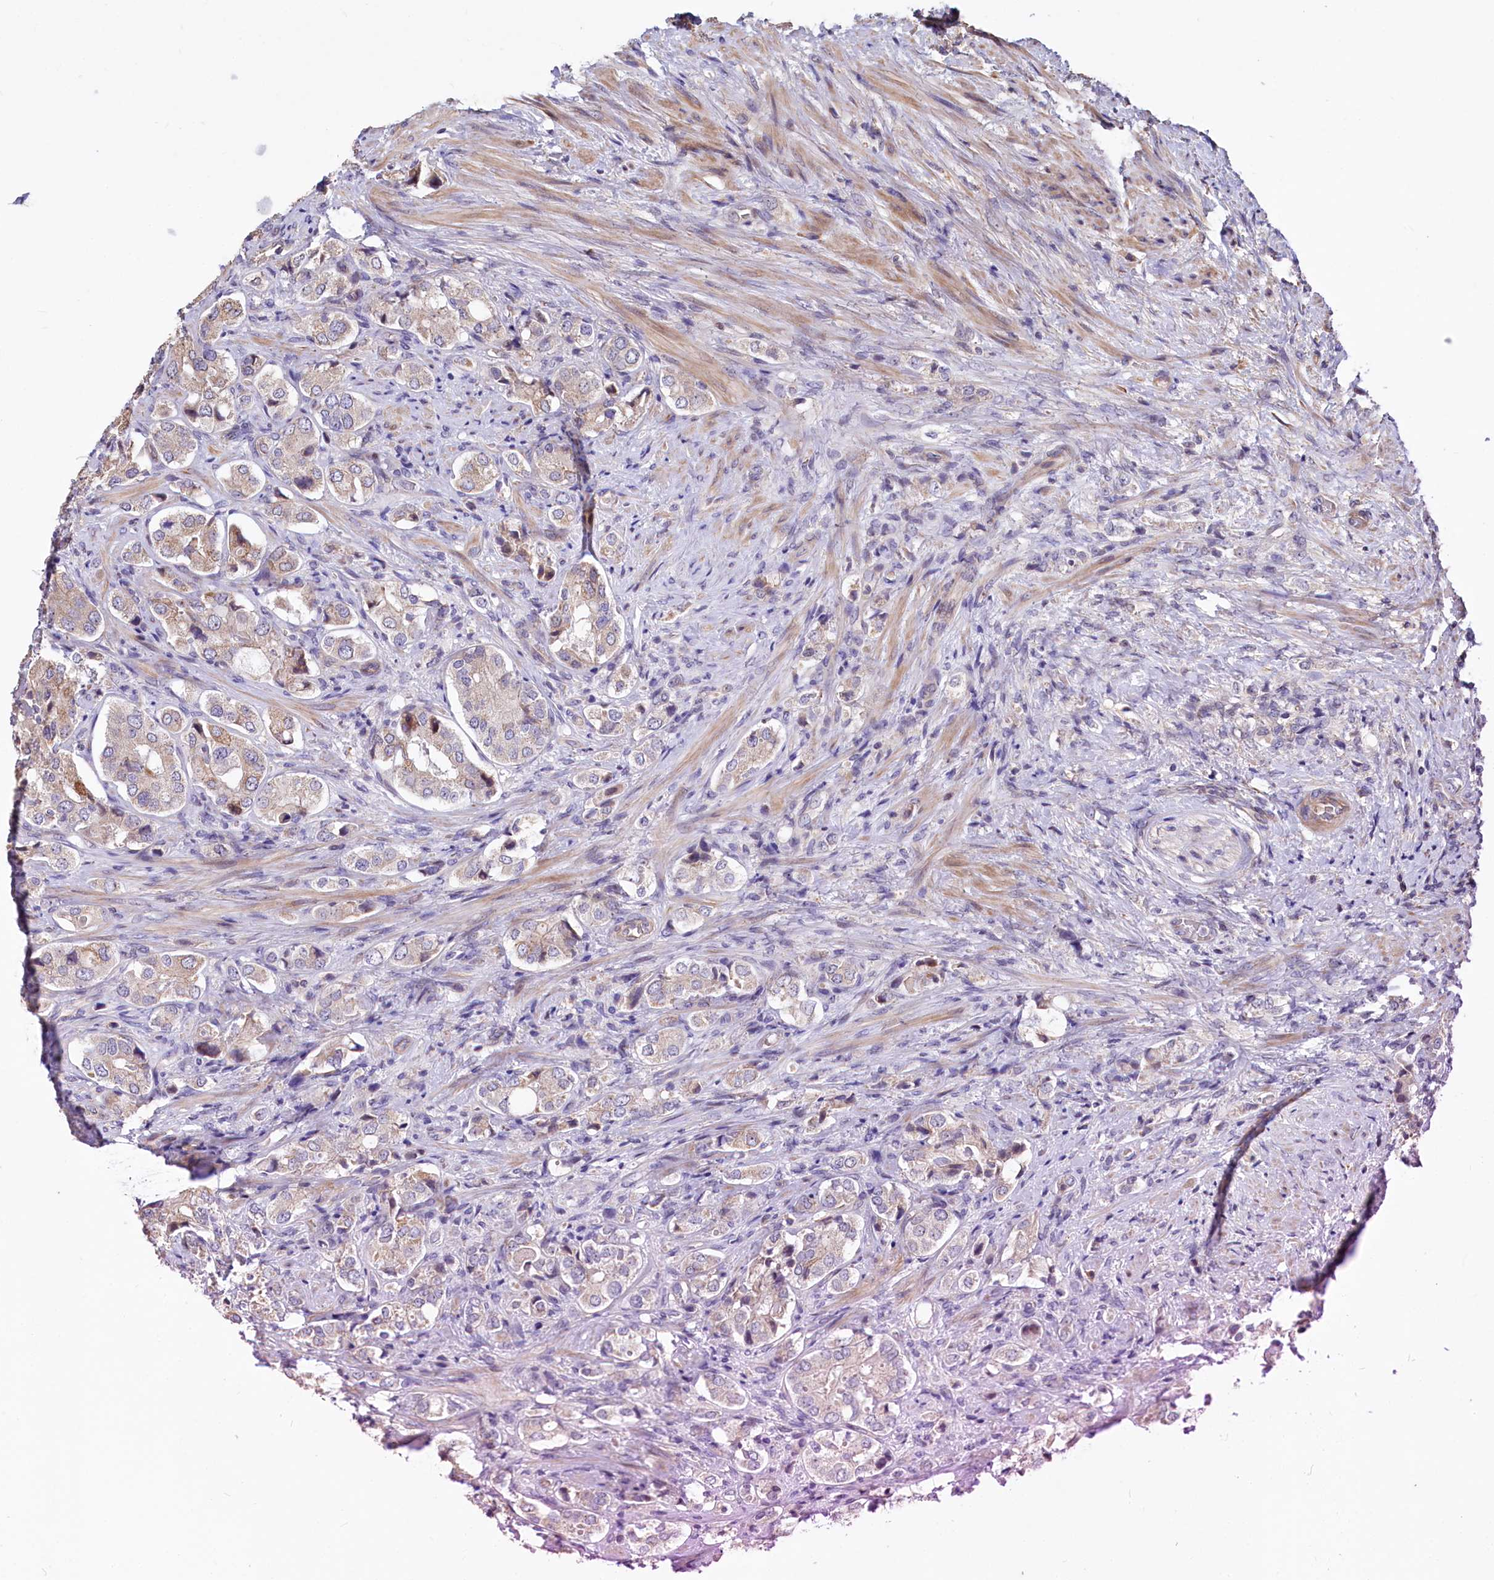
{"staining": {"intensity": "weak", "quantity": ">75%", "location": "cytoplasmic/membranous"}, "tissue": "prostate cancer", "cell_type": "Tumor cells", "image_type": "cancer", "snomed": [{"axis": "morphology", "description": "Adenocarcinoma, High grade"}, {"axis": "topography", "description": "Prostate"}], "caption": "A micrograph showing weak cytoplasmic/membranous expression in about >75% of tumor cells in prostate cancer, as visualized by brown immunohistochemical staining.", "gene": "RPUSD3", "patient": {"sex": "male", "age": 65}}